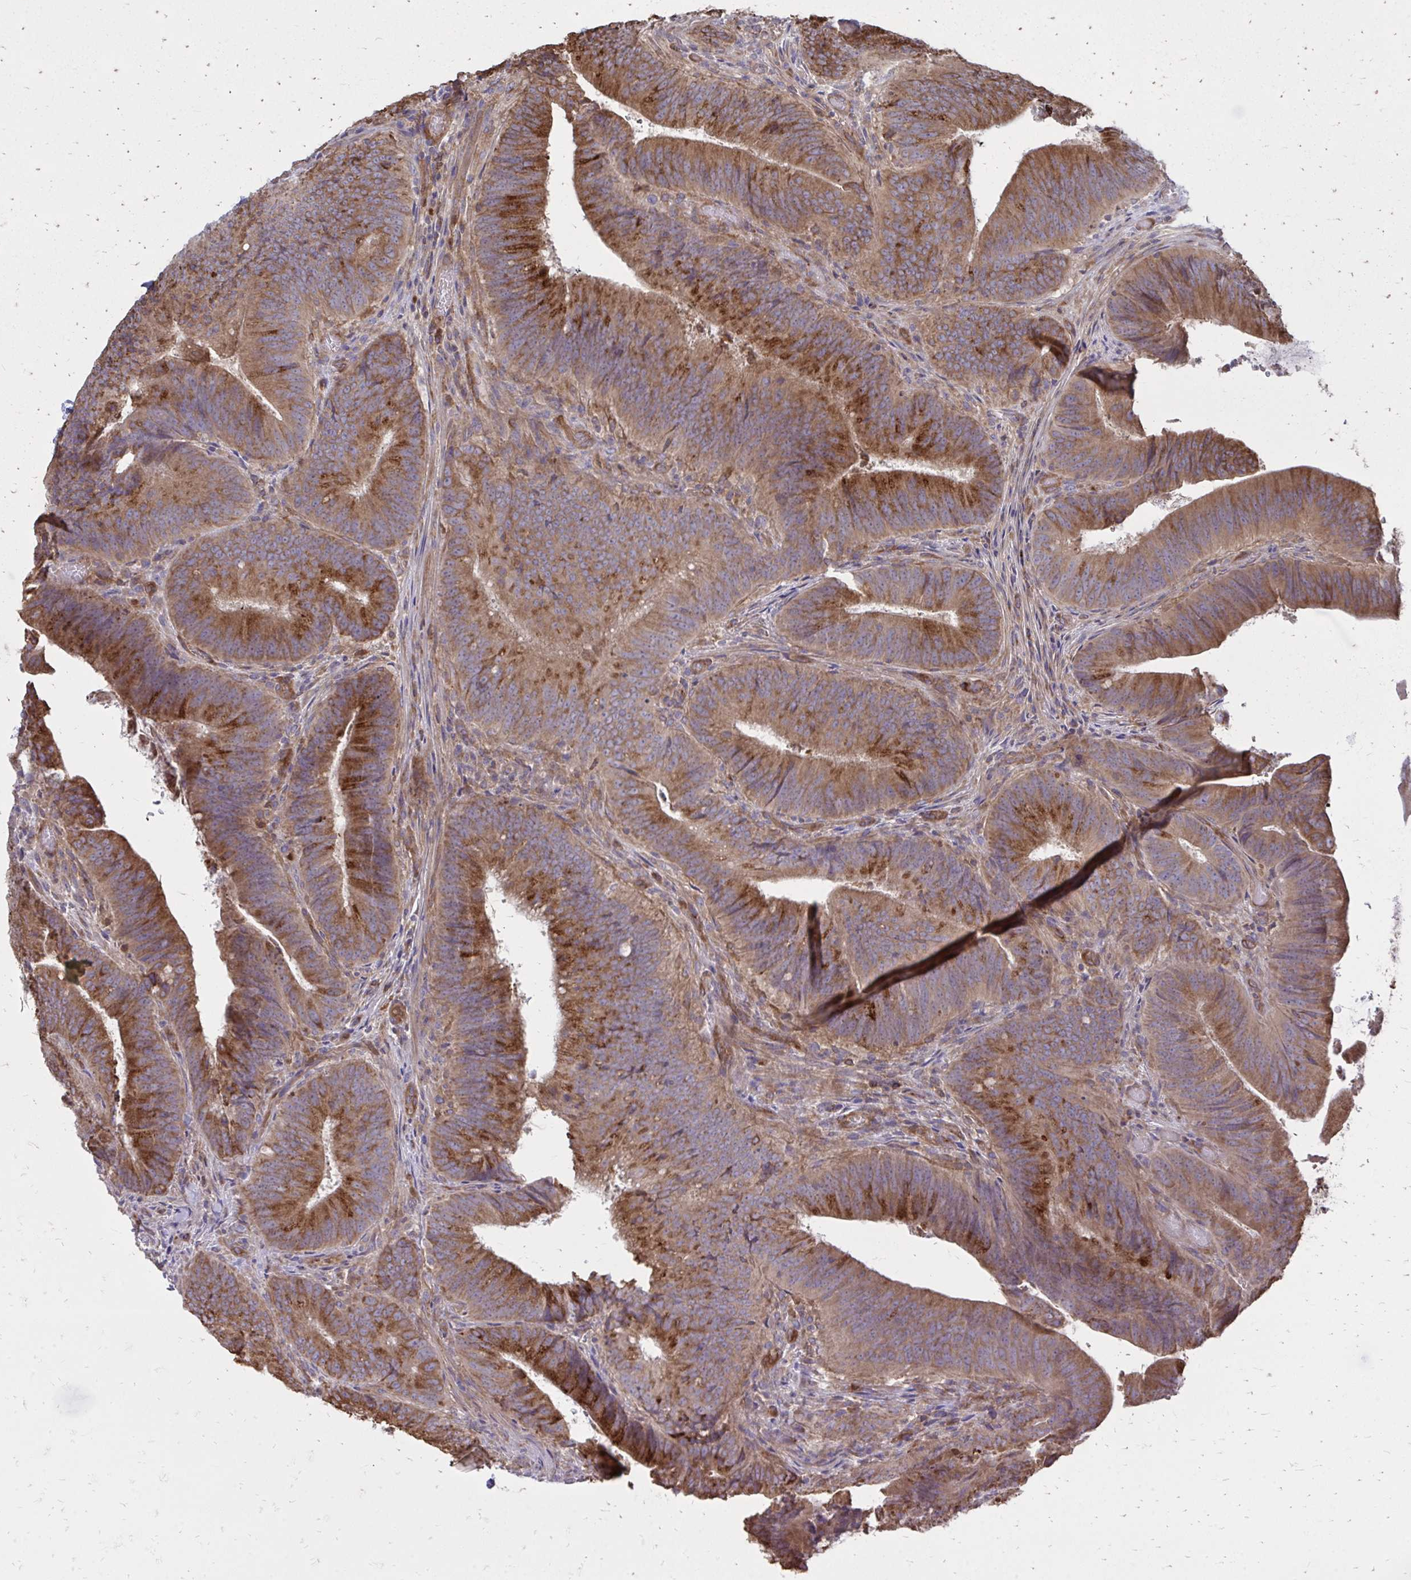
{"staining": {"intensity": "moderate", "quantity": ">75%", "location": "cytoplasmic/membranous"}, "tissue": "colorectal cancer", "cell_type": "Tumor cells", "image_type": "cancer", "snomed": [{"axis": "morphology", "description": "Adenocarcinoma, NOS"}, {"axis": "topography", "description": "Colon"}], "caption": "DAB immunohistochemical staining of colorectal adenocarcinoma demonstrates moderate cytoplasmic/membranous protein positivity in about >75% of tumor cells.", "gene": "ASAP1", "patient": {"sex": "female", "age": 43}}